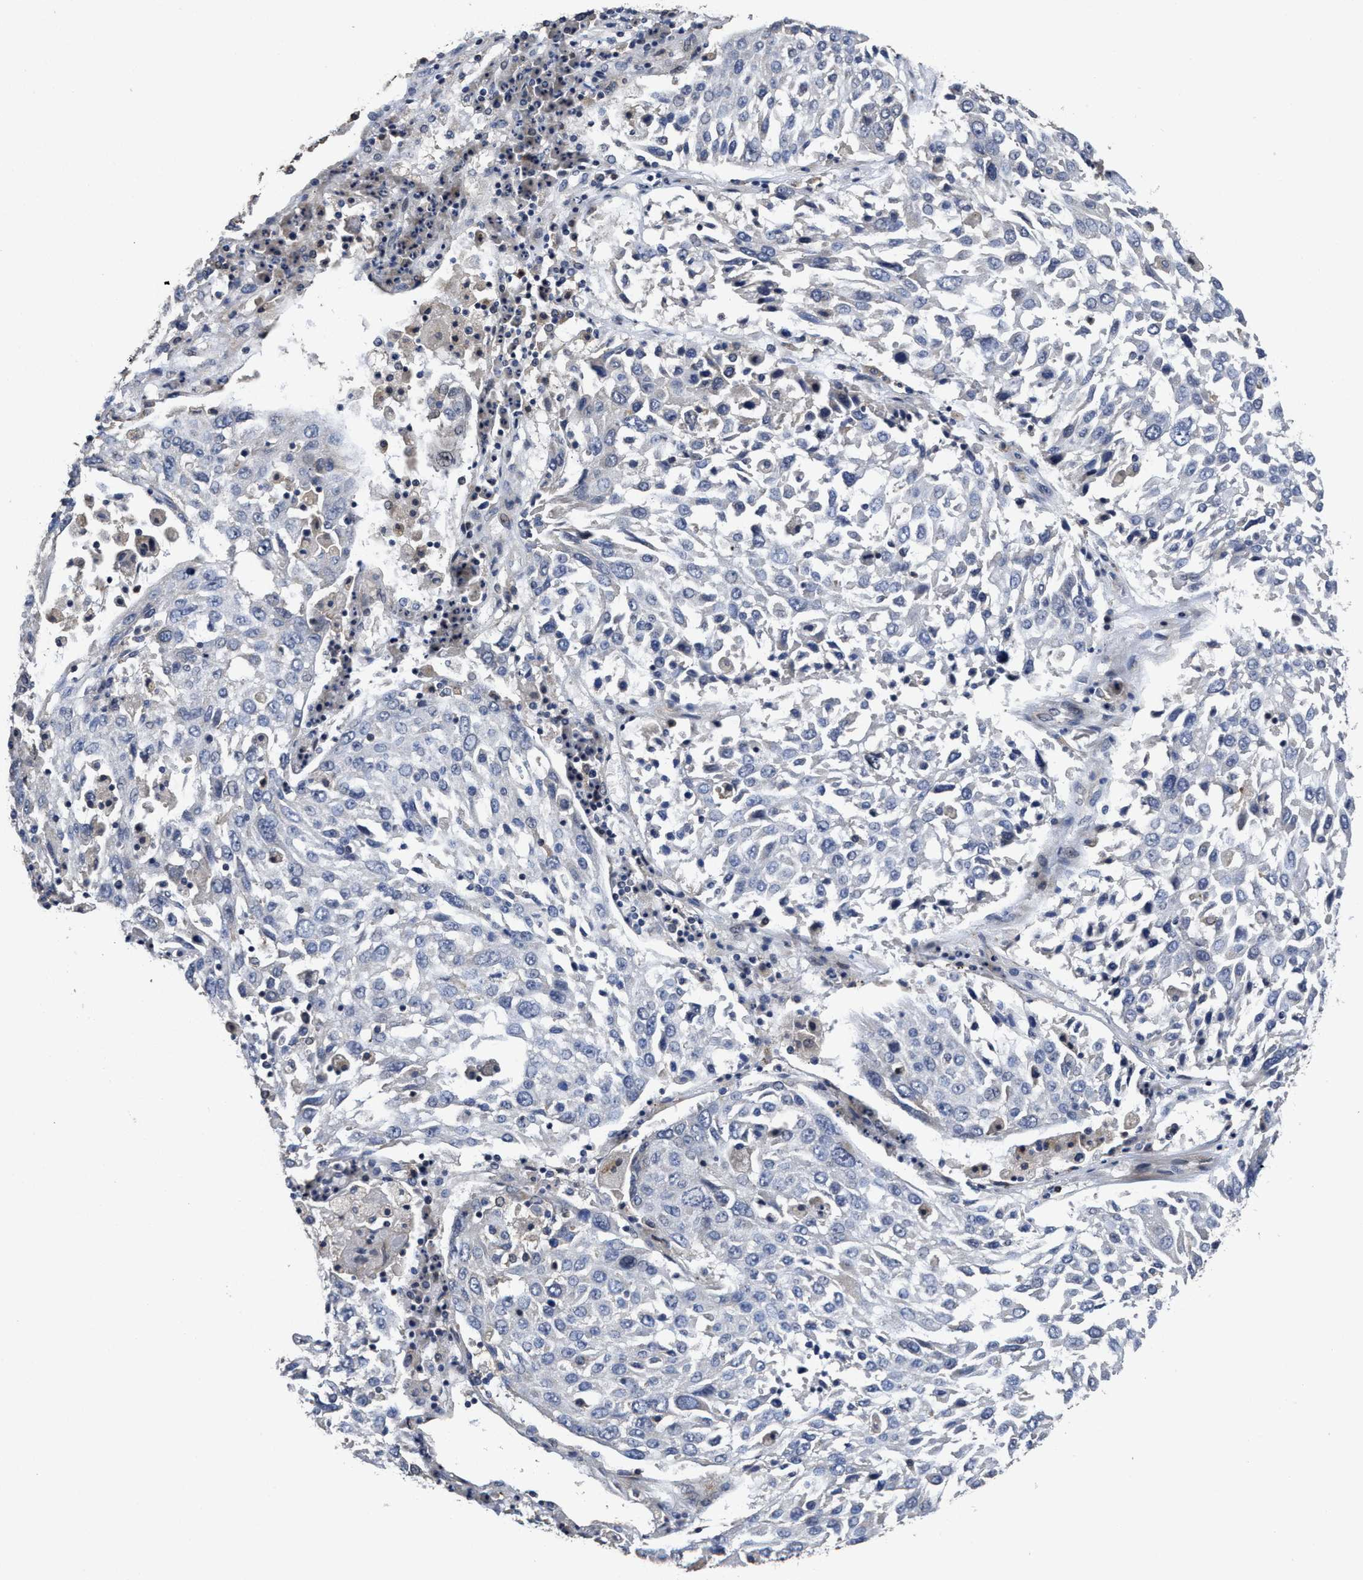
{"staining": {"intensity": "negative", "quantity": "none", "location": "none"}, "tissue": "lung cancer", "cell_type": "Tumor cells", "image_type": "cancer", "snomed": [{"axis": "morphology", "description": "Squamous cell carcinoma, NOS"}, {"axis": "topography", "description": "Lung"}], "caption": "DAB immunohistochemical staining of lung cancer (squamous cell carcinoma) reveals no significant staining in tumor cells. (Stains: DAB IHC with hematoxylin counter stain, Microscopy: brightfield microscopy at high magnification).", "gene": "ZFAT", "patient": {"sex": "male", "age": 65}}